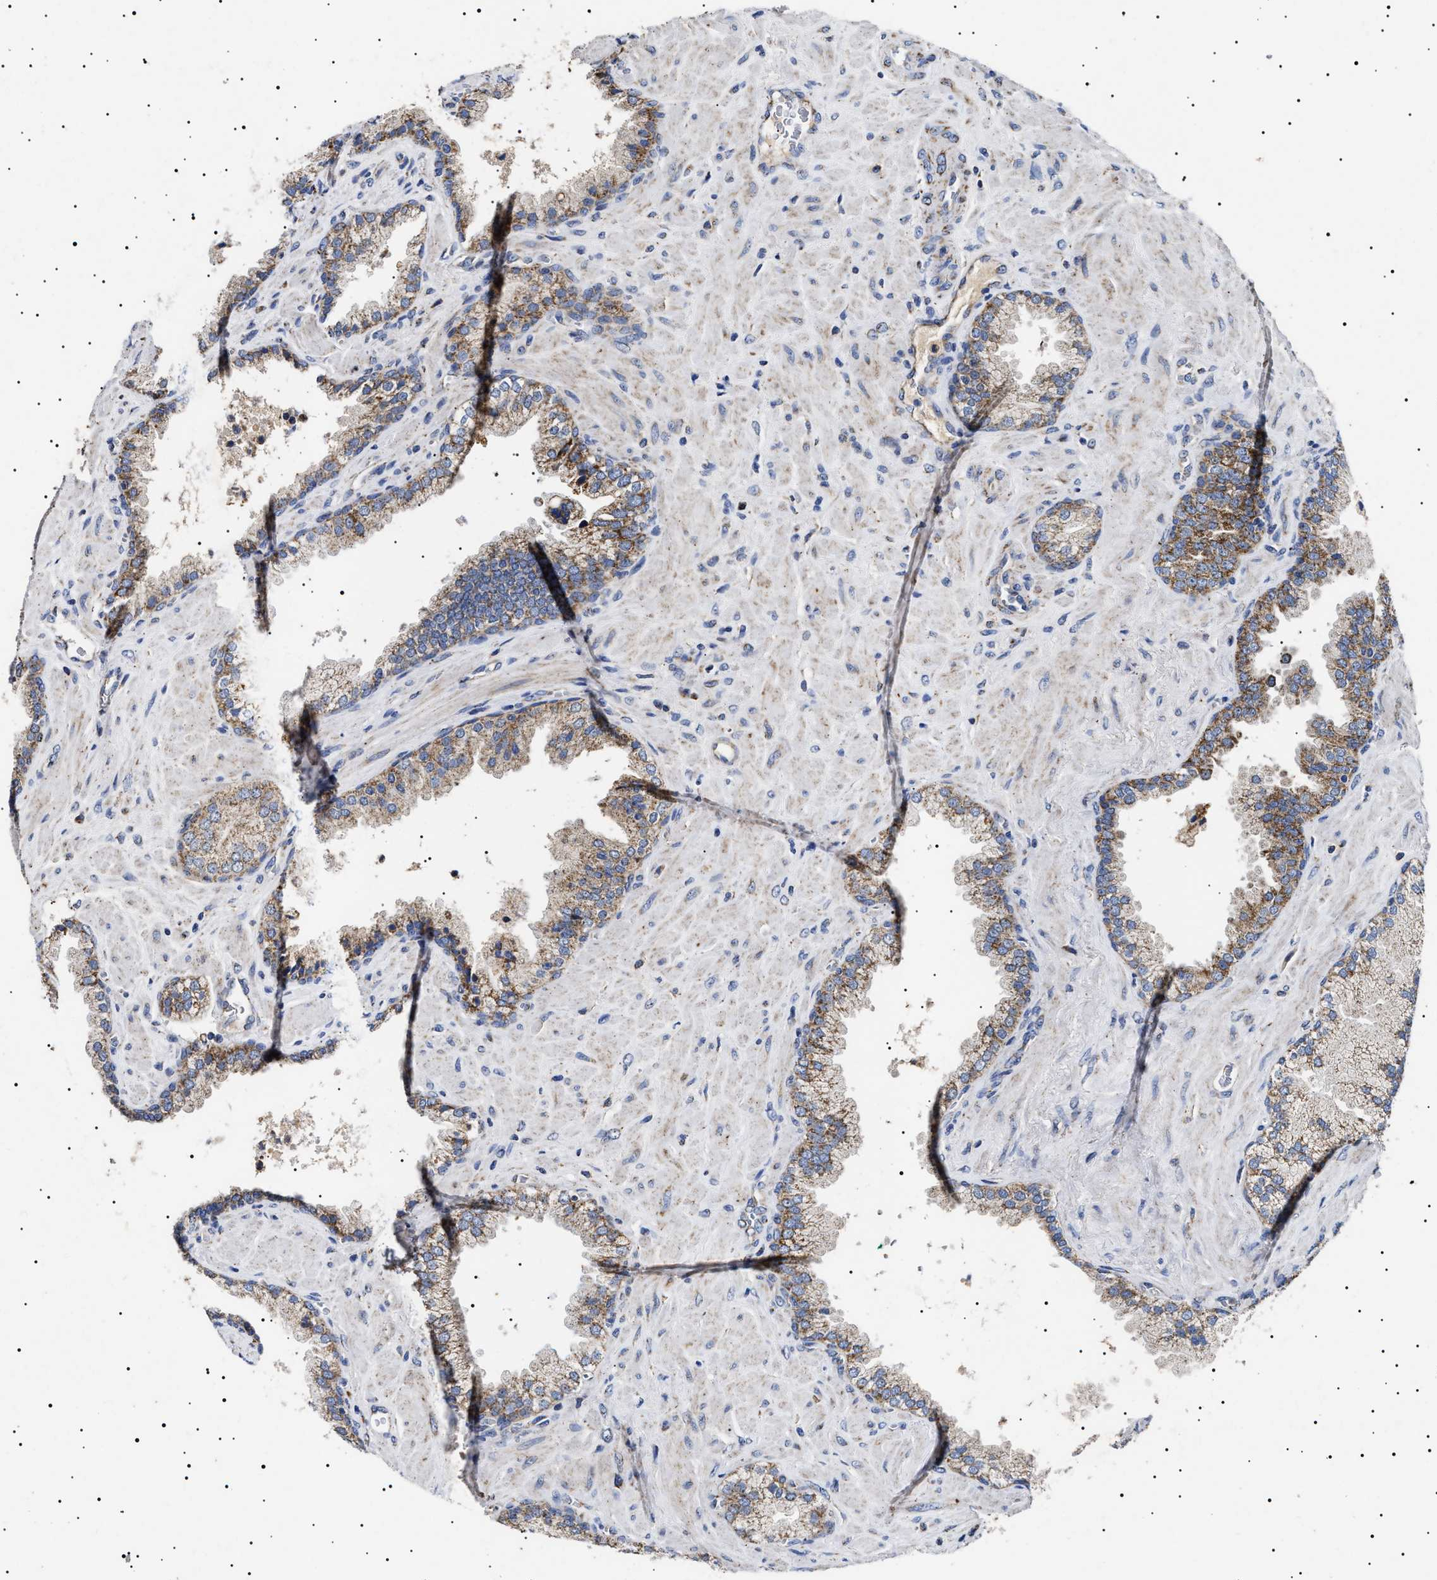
{"staining": {"intensity": "moderate", "quantity": ">75%", "location": "cytoplasmic/membranous"}, "tissue": "prostate cancer", "cell_type": "Tumor cells", "image_type": "cancer", "snomed": [{"axis": "morphology", "description": "Adenocarcinoma, Low grade"}, {"axis": "topography", "description": "Prostate"}], "caption": "Immunohistochemistry of prostate low-grade adenocarcinoma shows medium levels of moderate cytoplasmic/membranous expression in approximately >75% of tumor cells.", "gene": "CHRDL2", "patient": {"sex": "male", "age": 71}}